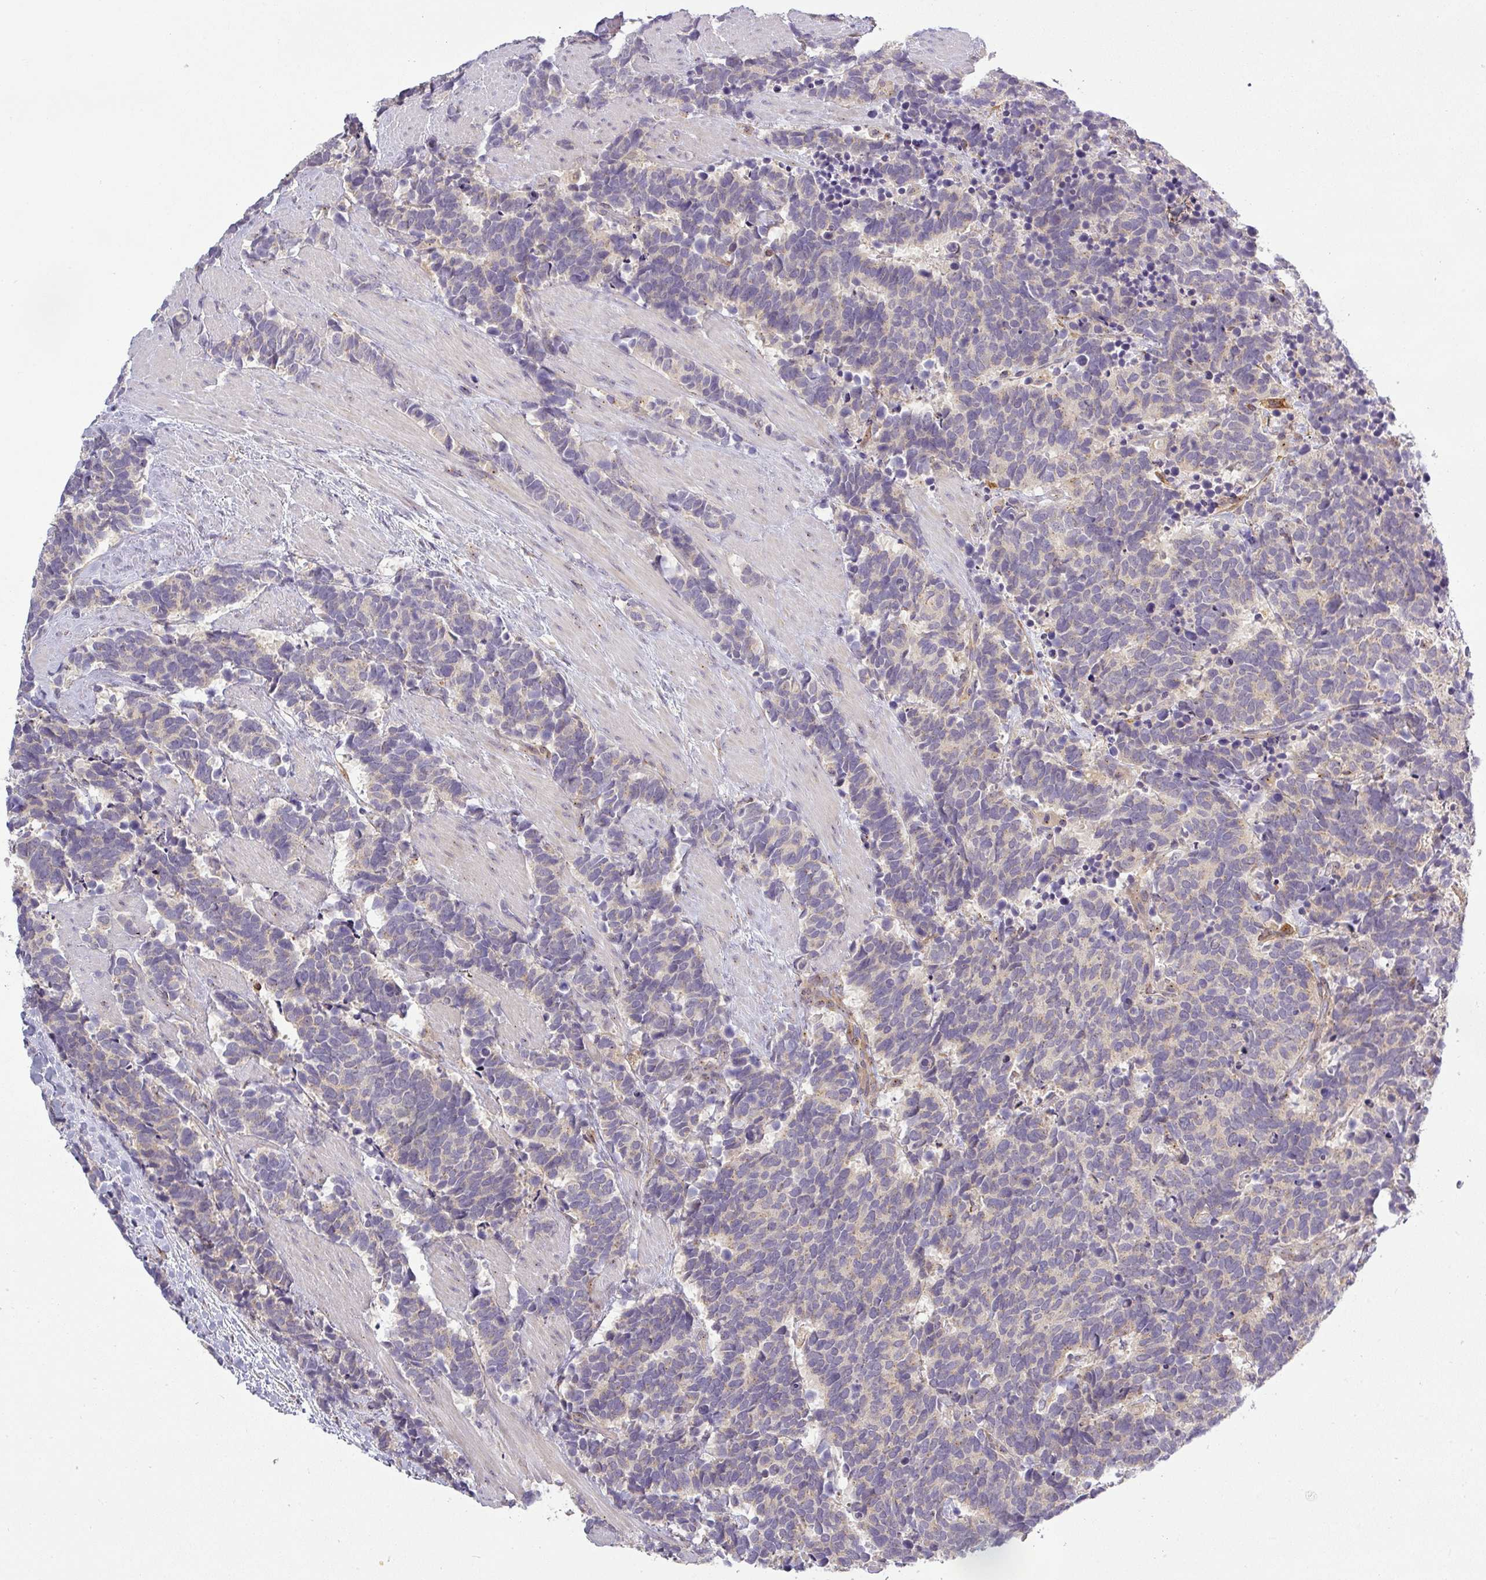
{"staining": {"intensity": "weak", "quantity": "<25%", "location": "cytoplasmic/membranous"}, "tissue": "carcinoid", "cell_type": "Tumor cells", "image_type": "cancer", "snomed": [{"axis": "morphology", "description": "Carcinoma, NOS"}, {"axis": "morphology", "description": "Carcinoid, malignant, NOS"}, {"axis": "topography", "description": "Prostate"}], "caption": "The immunohistochemistry micrograph has no significant positivity in tumor cells of carcinoma tissue.", "gene": "NIN", "patient": {"sex": "male", "age": 57}}